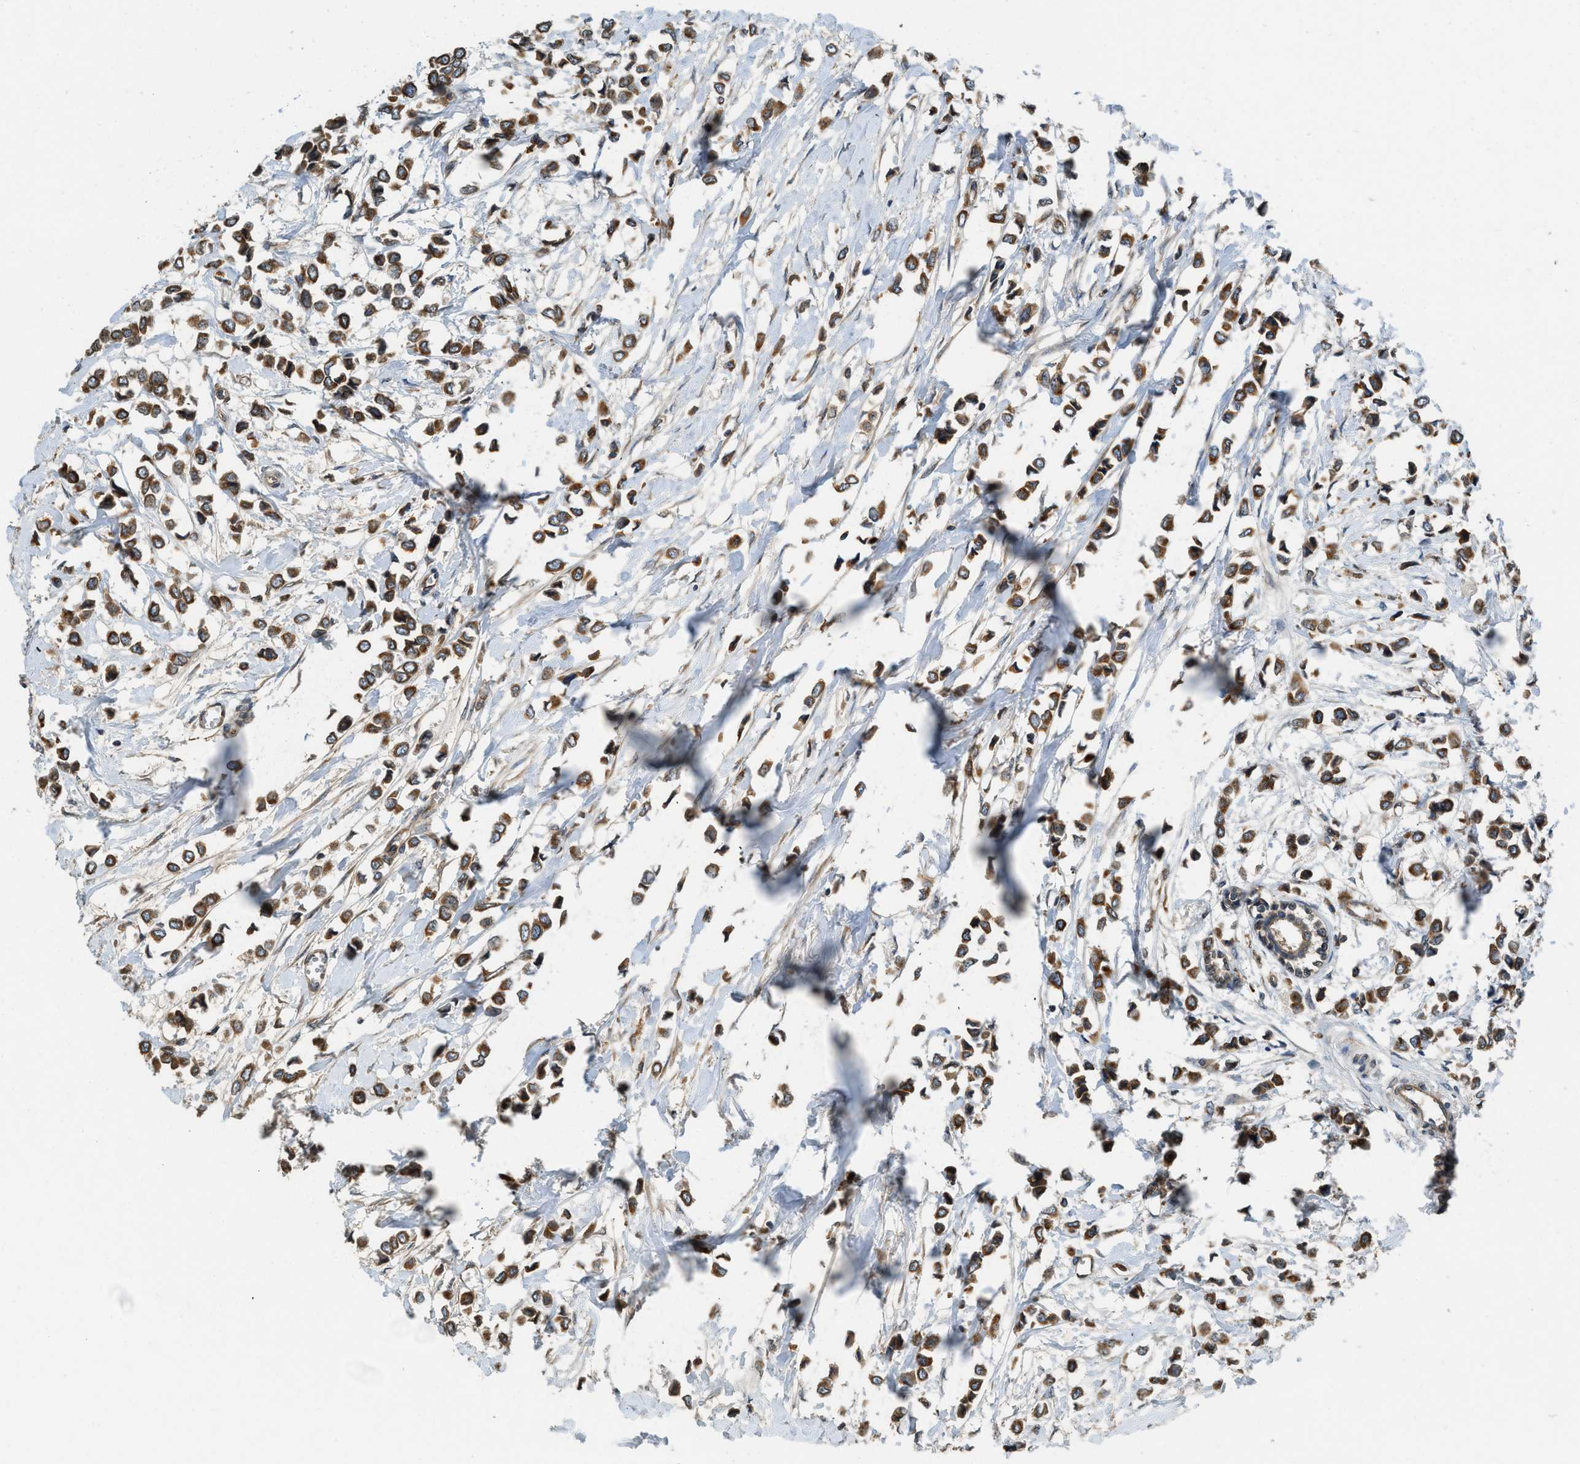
{"staining": {"intensity": "strong", "quantity": ">75%", "location": "cytoplasmic/membranous"}, "tissue": "breast cancer", "cell_type": "Tumor cells", "image_type": "cancer", "snomed": [{"axis": "morphology", "description": "Lobular carcinoma"}, {"axis": "topography", "description": "Breast"}], "caption": "The immunohistochemical stain highlights strong cytoplasmic/membranous positivity in tumor cells of breast cancer (lobular carcinoma) tissue.", "gene": "BCAP31", "patient": {"sex": "female", "age": 51}}